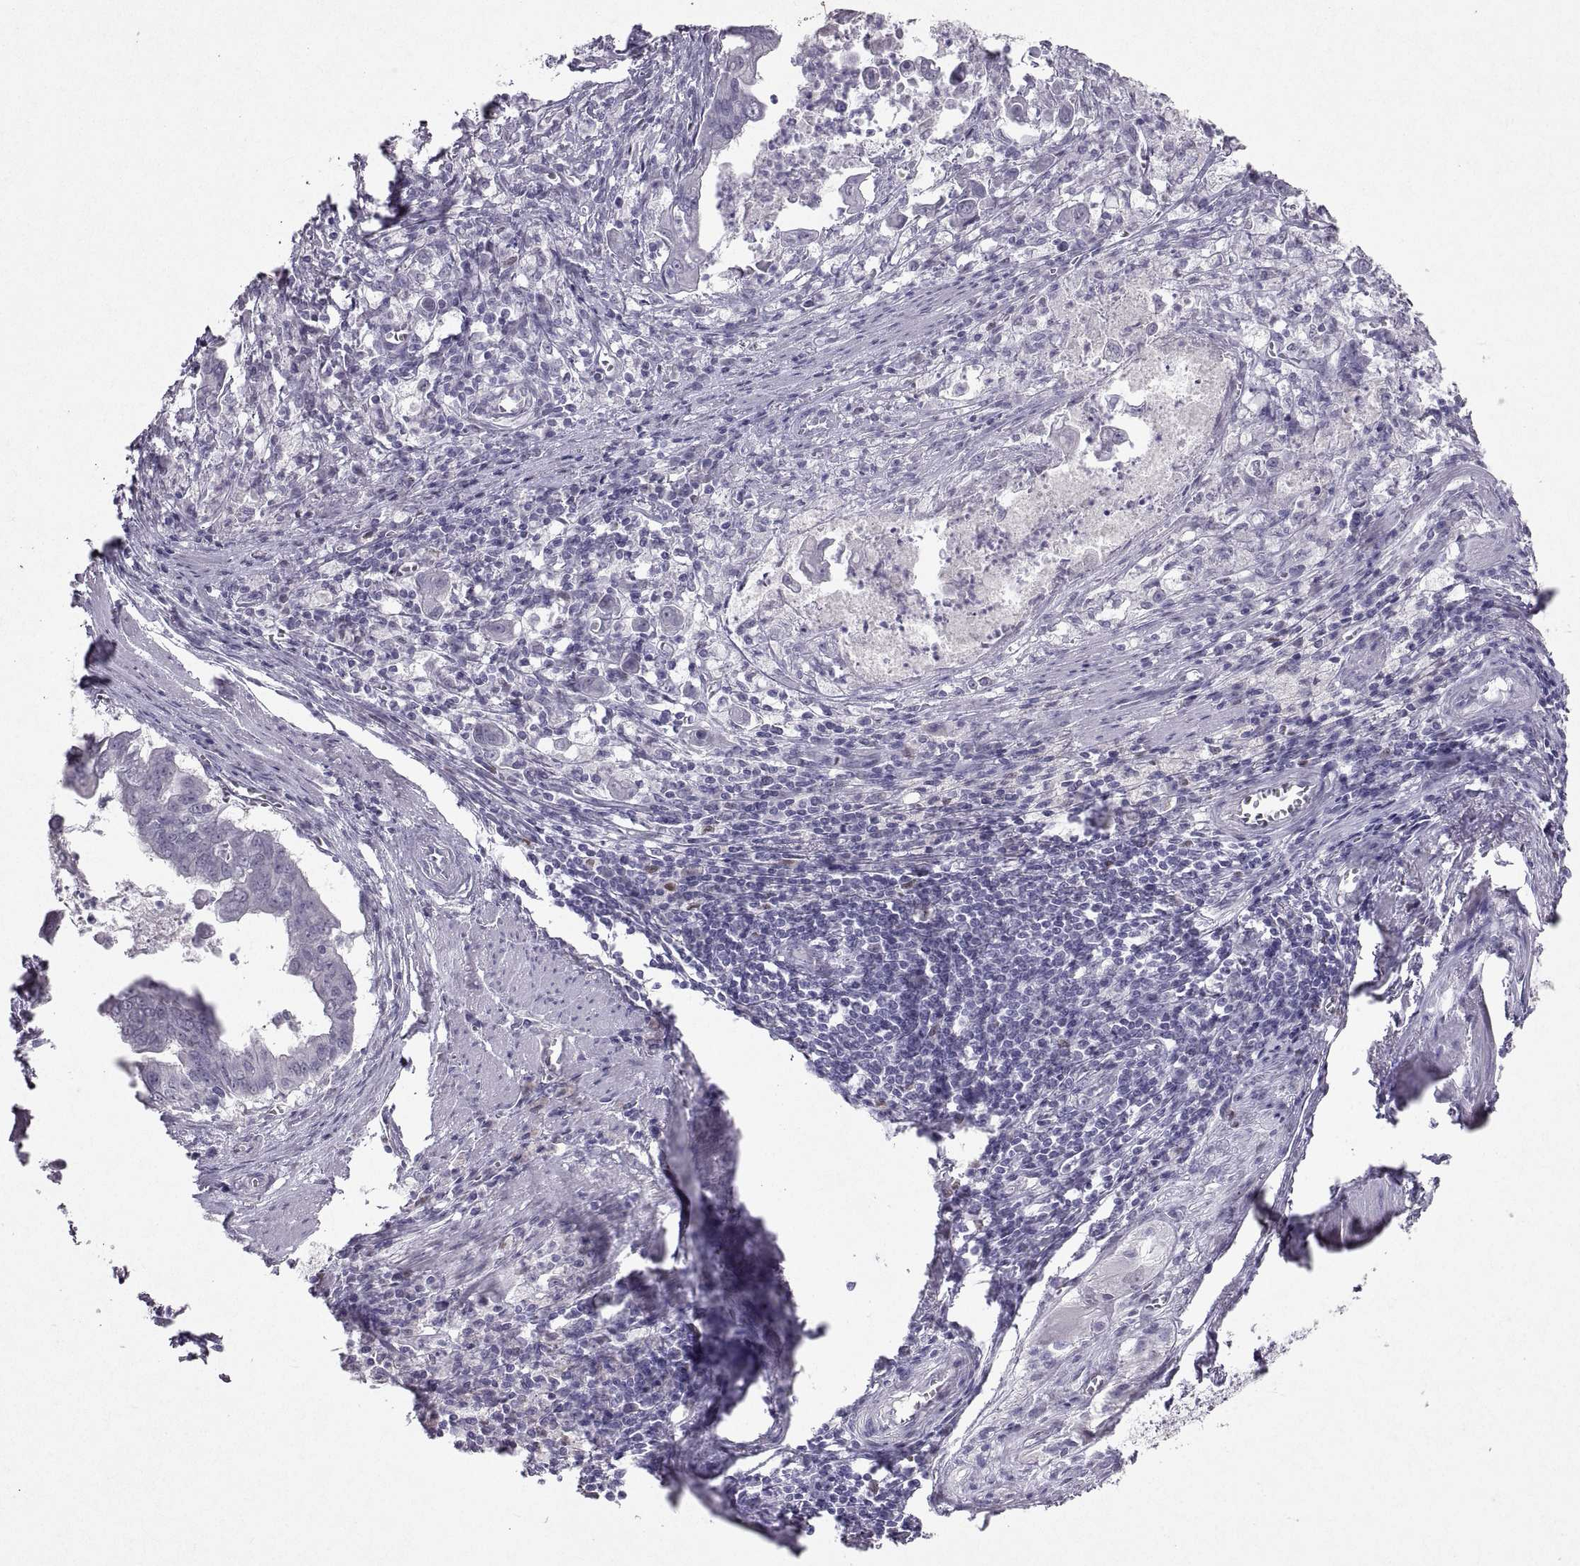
{"staining": {"intensity": "negative", "quantity": "none", "location": "none"}, "tissue": "stomach cancer", "cell_type": "Tumor cells", "image_type": "cancer", "snomed": [{"axis": "morphology", "description": "Adenocarcinoma, NOS"}, {"axis": "topography", "description": "Stomach, upper"}], "caption": "Histopathology image shows no protein positivity in tumor cells of stomach cancer tissue.", "gene": "SOX21", "patient": {"sex": "male", "age": 80}}